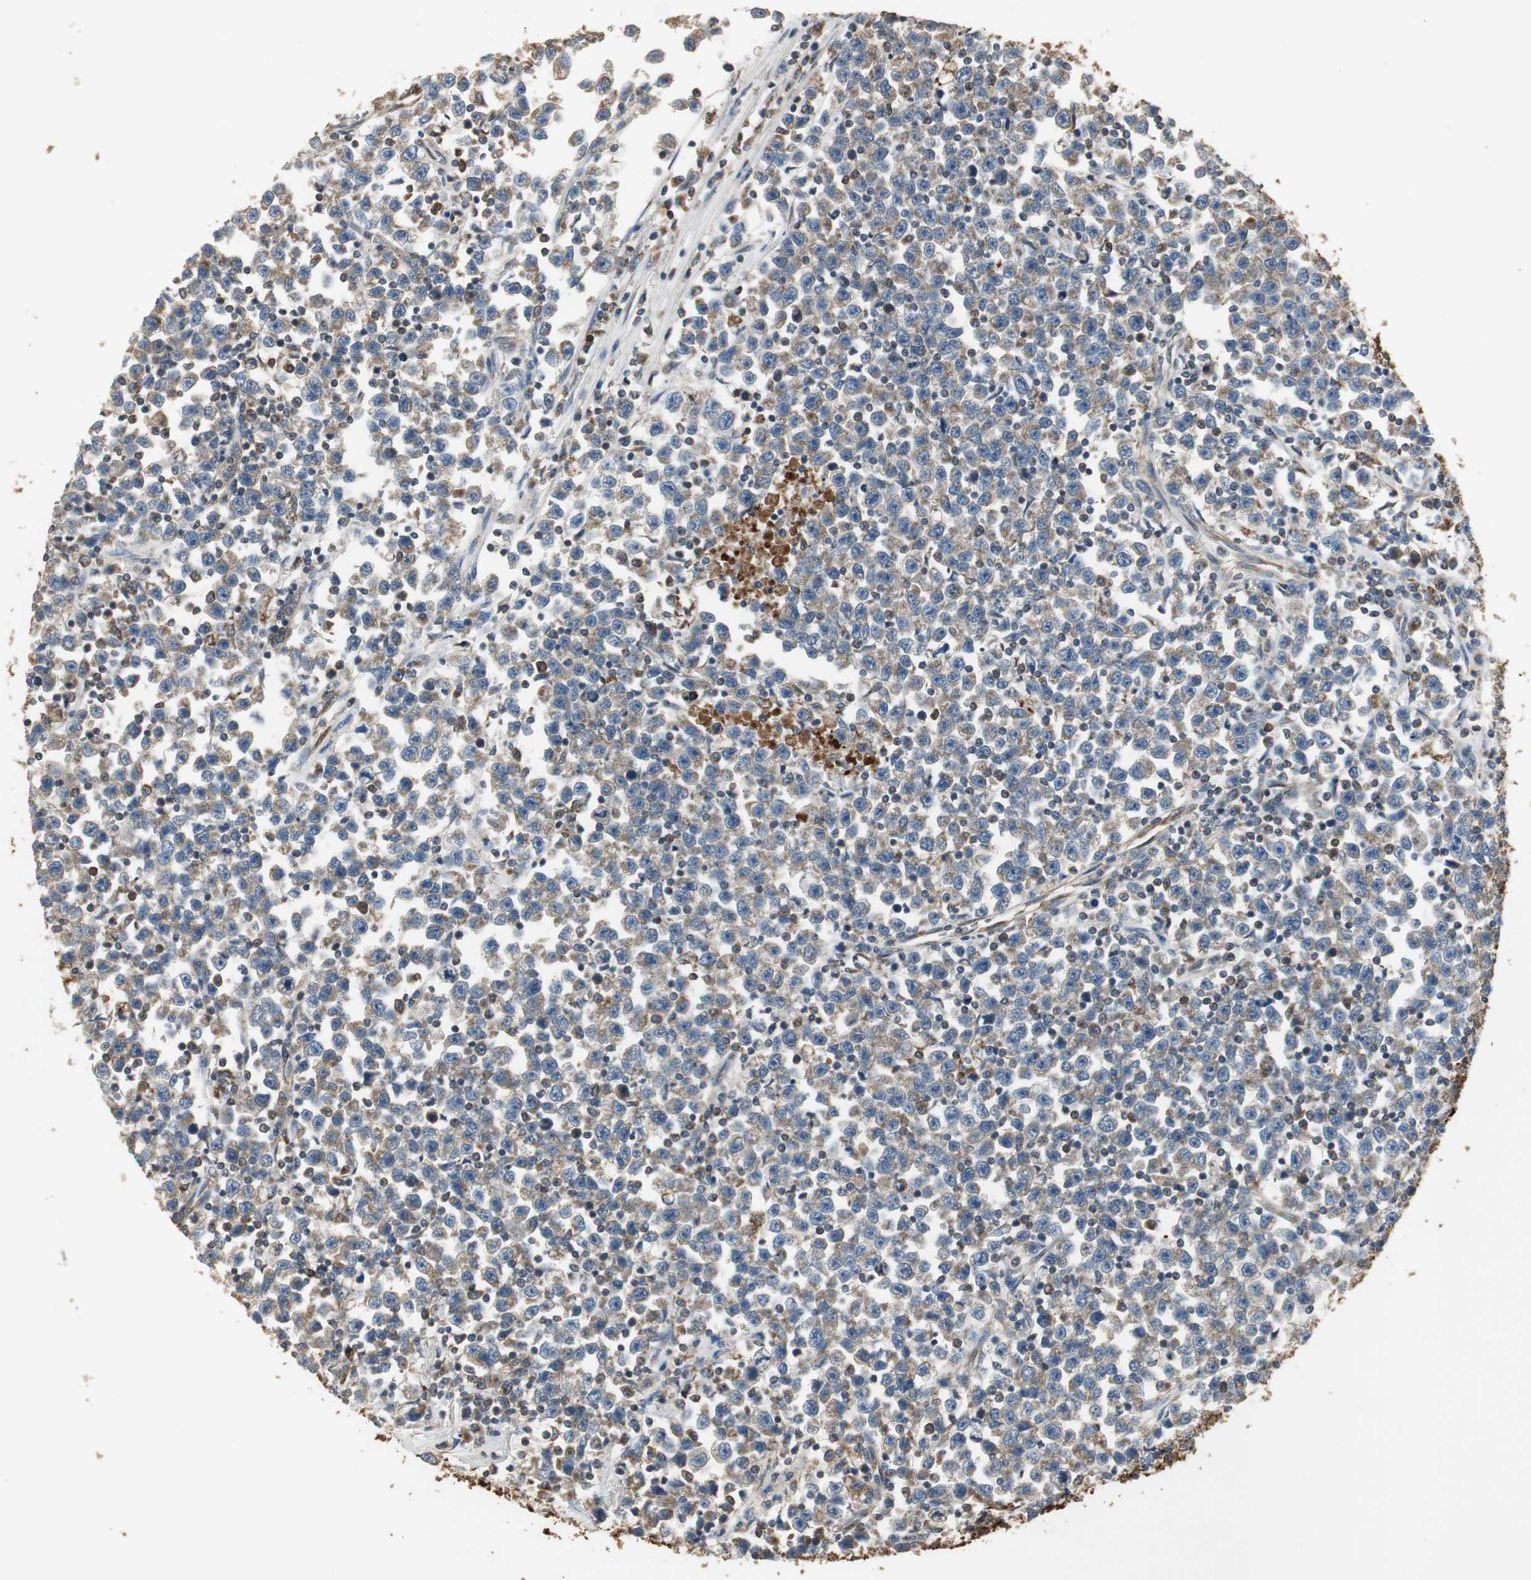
{"staining": {"intensity": "moderate", "quantity": ">75%", "location": "cytoplasmic/membranous"}, "tissue": "testis cancer", "cell_type": "Tumor cells", "image_type": "cancer", "snomed": [{"axis": "morphology", "description": "Seminoma, NOS"}, {"axis": "topography", "description": "Testis"}], "caption": "Tumor cells demonstrate medium levels of moderate cytoplasmic/membranous staining in about >75% of cells in human testis seminoma. (IHC, brightfield microscopy, high magnification).", "gene": "JTB", "patient": {"sex": "male", "age": 43}}